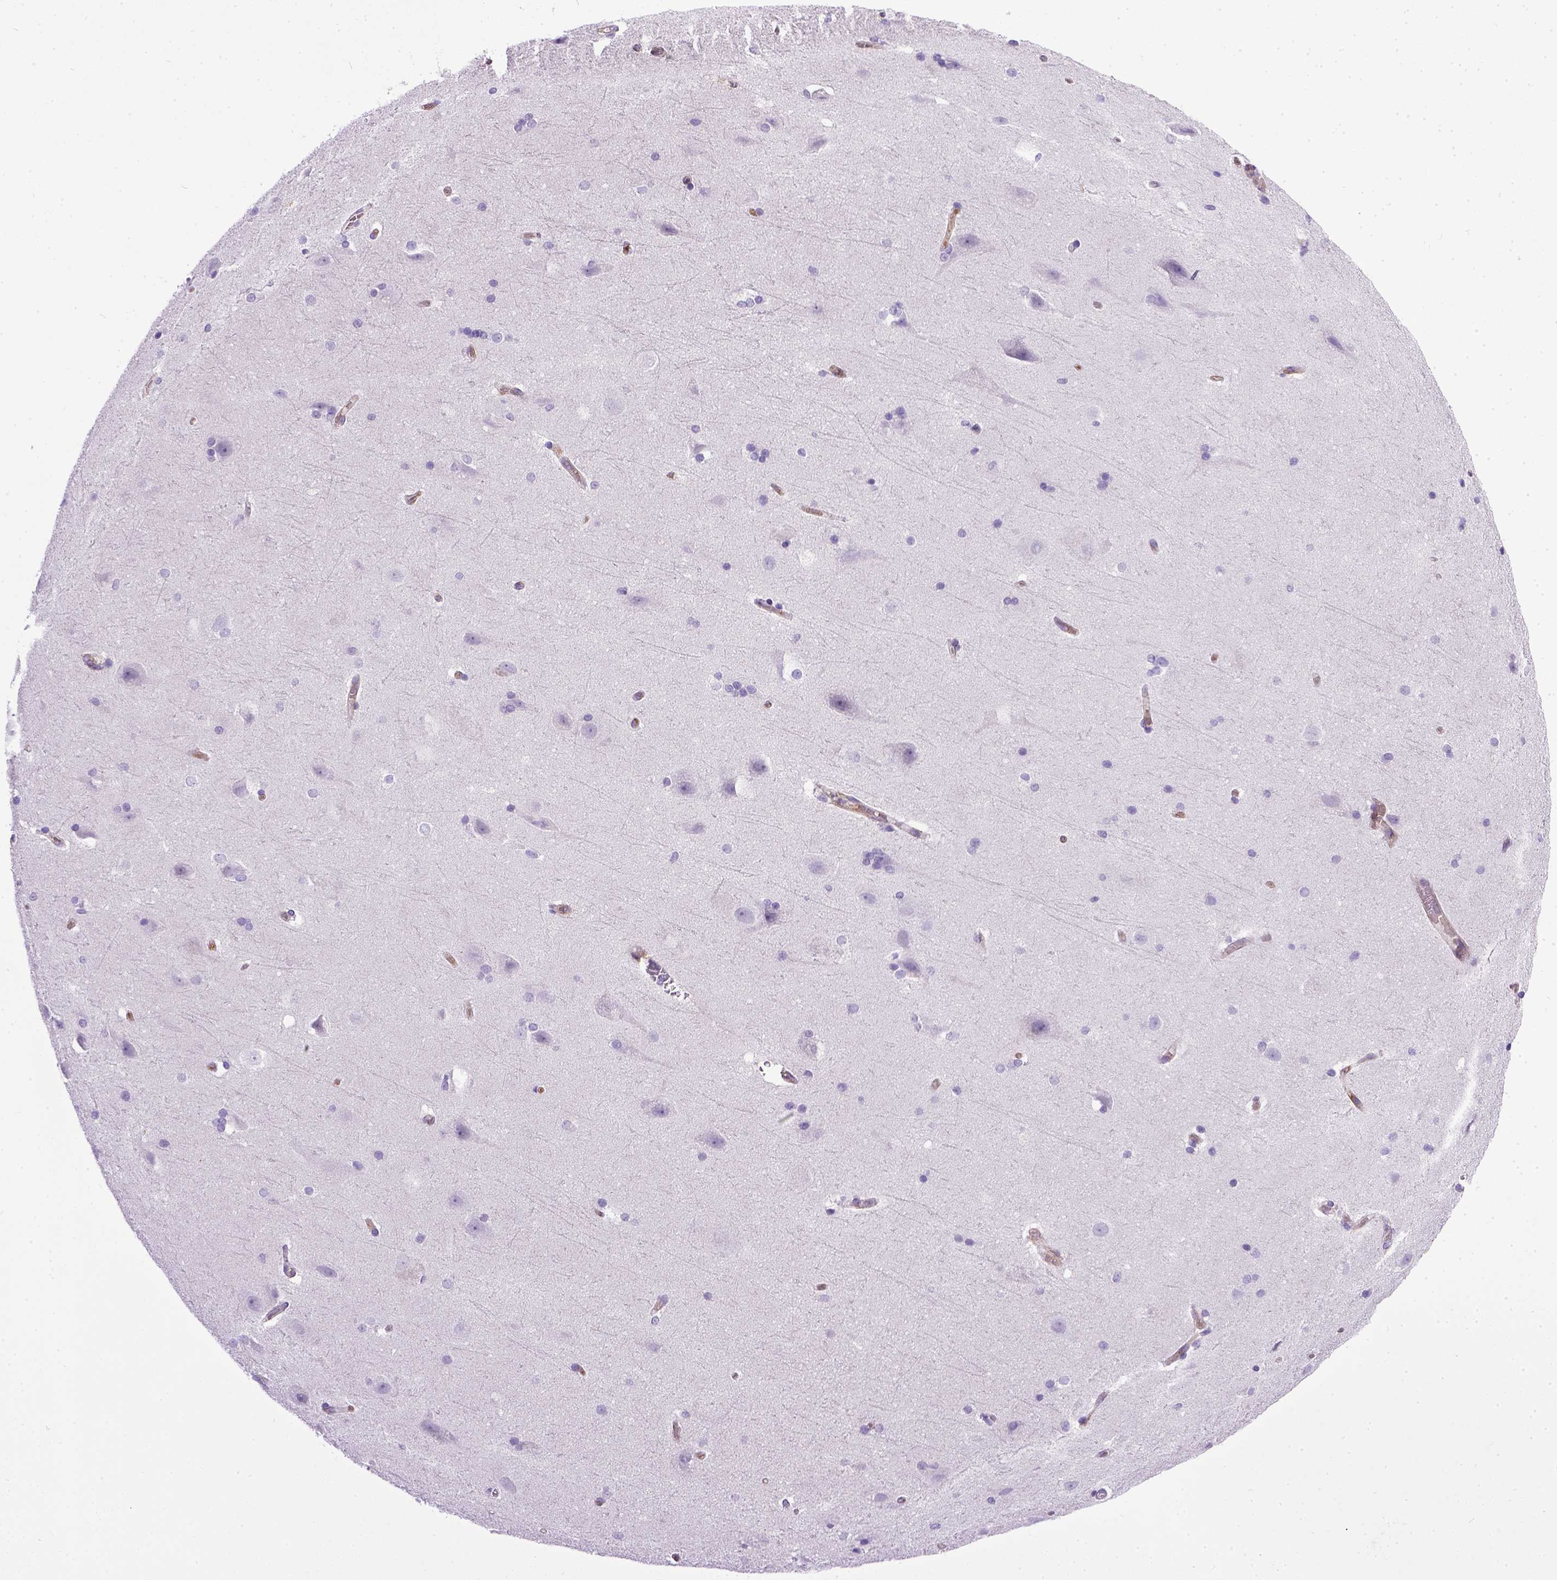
{"staining": {"intensity": "negative", "quantity": "none", "location": "none"}, "tissue": "hippocampus", "cell_type": "Glial cells", "image_type": "normal", "snomed": [{"axis": "morphology", "description": "Normal tissue, NOS"}, {"axis": "topography", "description": "Cerebral cortex"}, {"axis": "topography", "description": "Hippocampus"}], "caption": "The image demonstrates no significant staining in glial cells of hippocampus.", "gene": "ENG", "patient": {"sex": "female", "age": 19}}